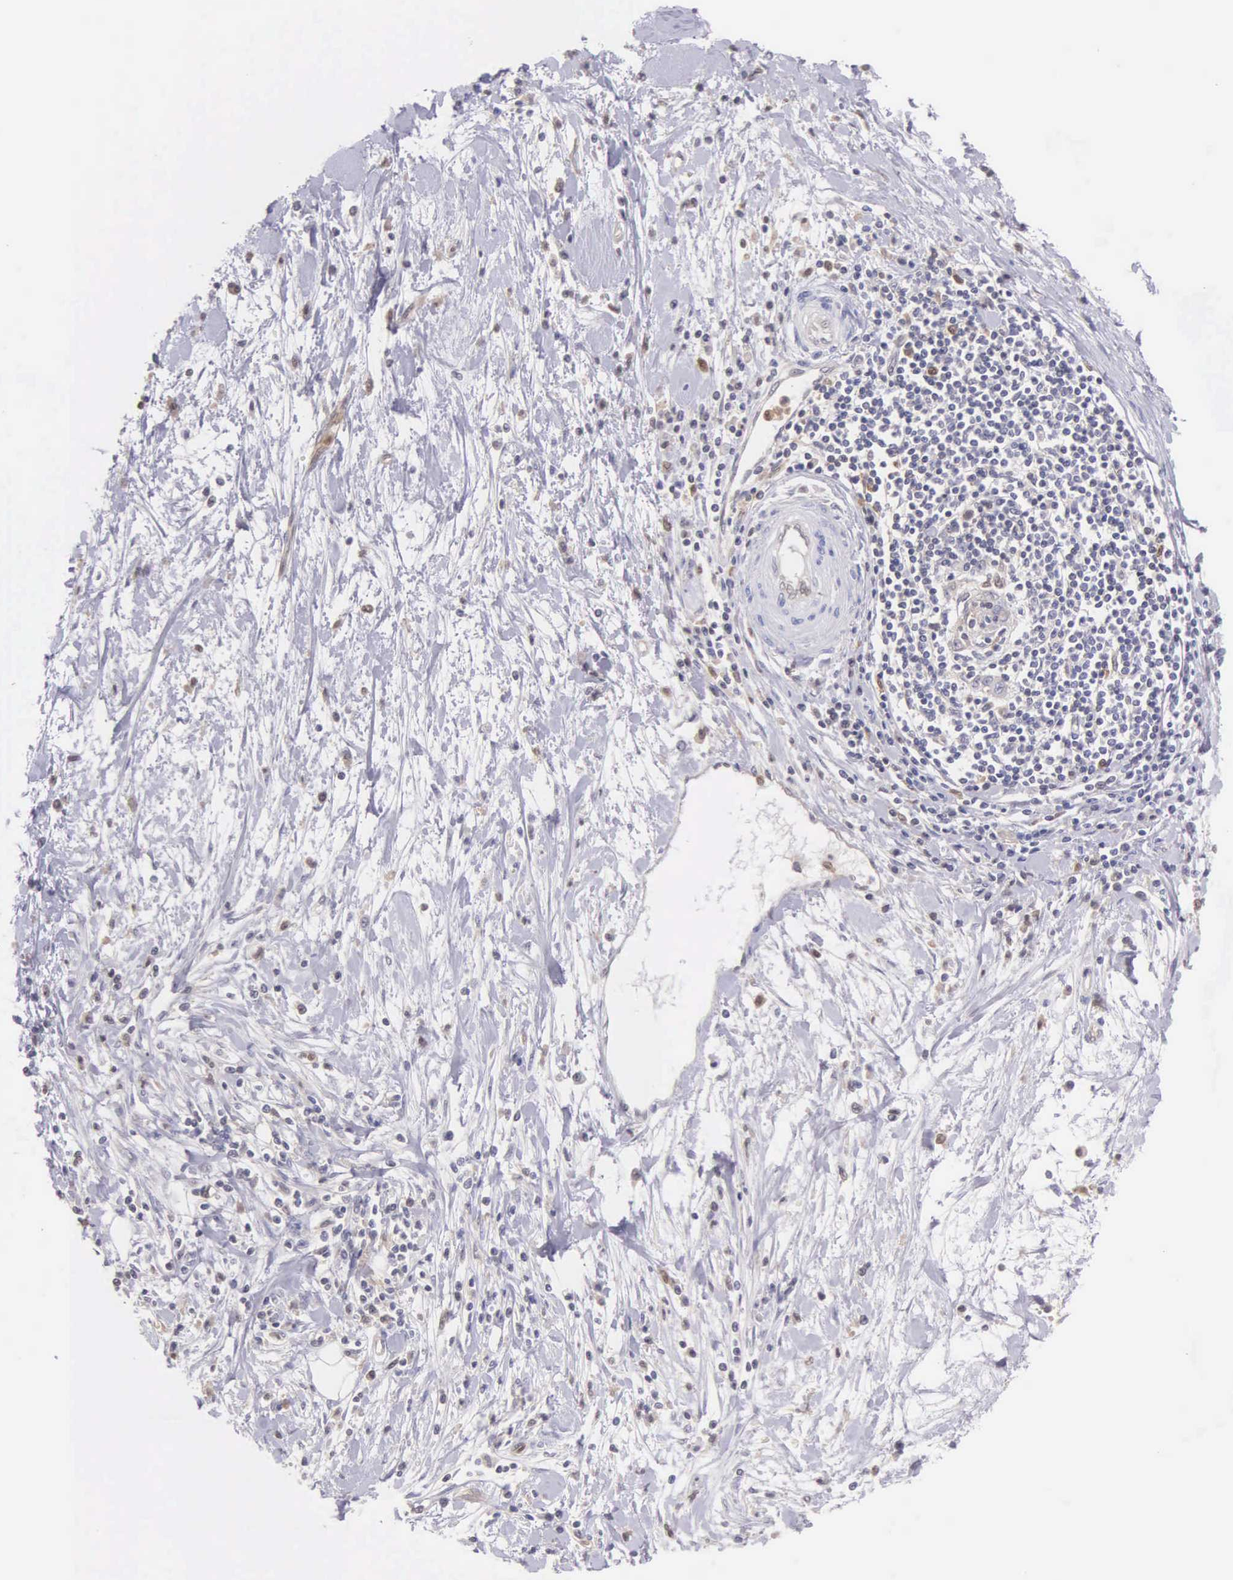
{"staining": {"intensity": "weak", "quantity": "25%-75%", "location": "cytoplasmic/membranous"}, "tissue": "pancreatic cancer", "cell_type": "Tumor cells", "image_type": "cancer", "snomed": [{"axis": "morphology", "description": "Adenocarcinoma, NOS"}, {"axis": "topography", "description": "Pancreas"}], "caption": "Tumor cells demonstrate weak cytoplasmic/membranous expression in about 25%-75% of cells in pancreatic adenocarcinoma.", "gene": "BID", "patient": {"sex": "female", "age": 57}}